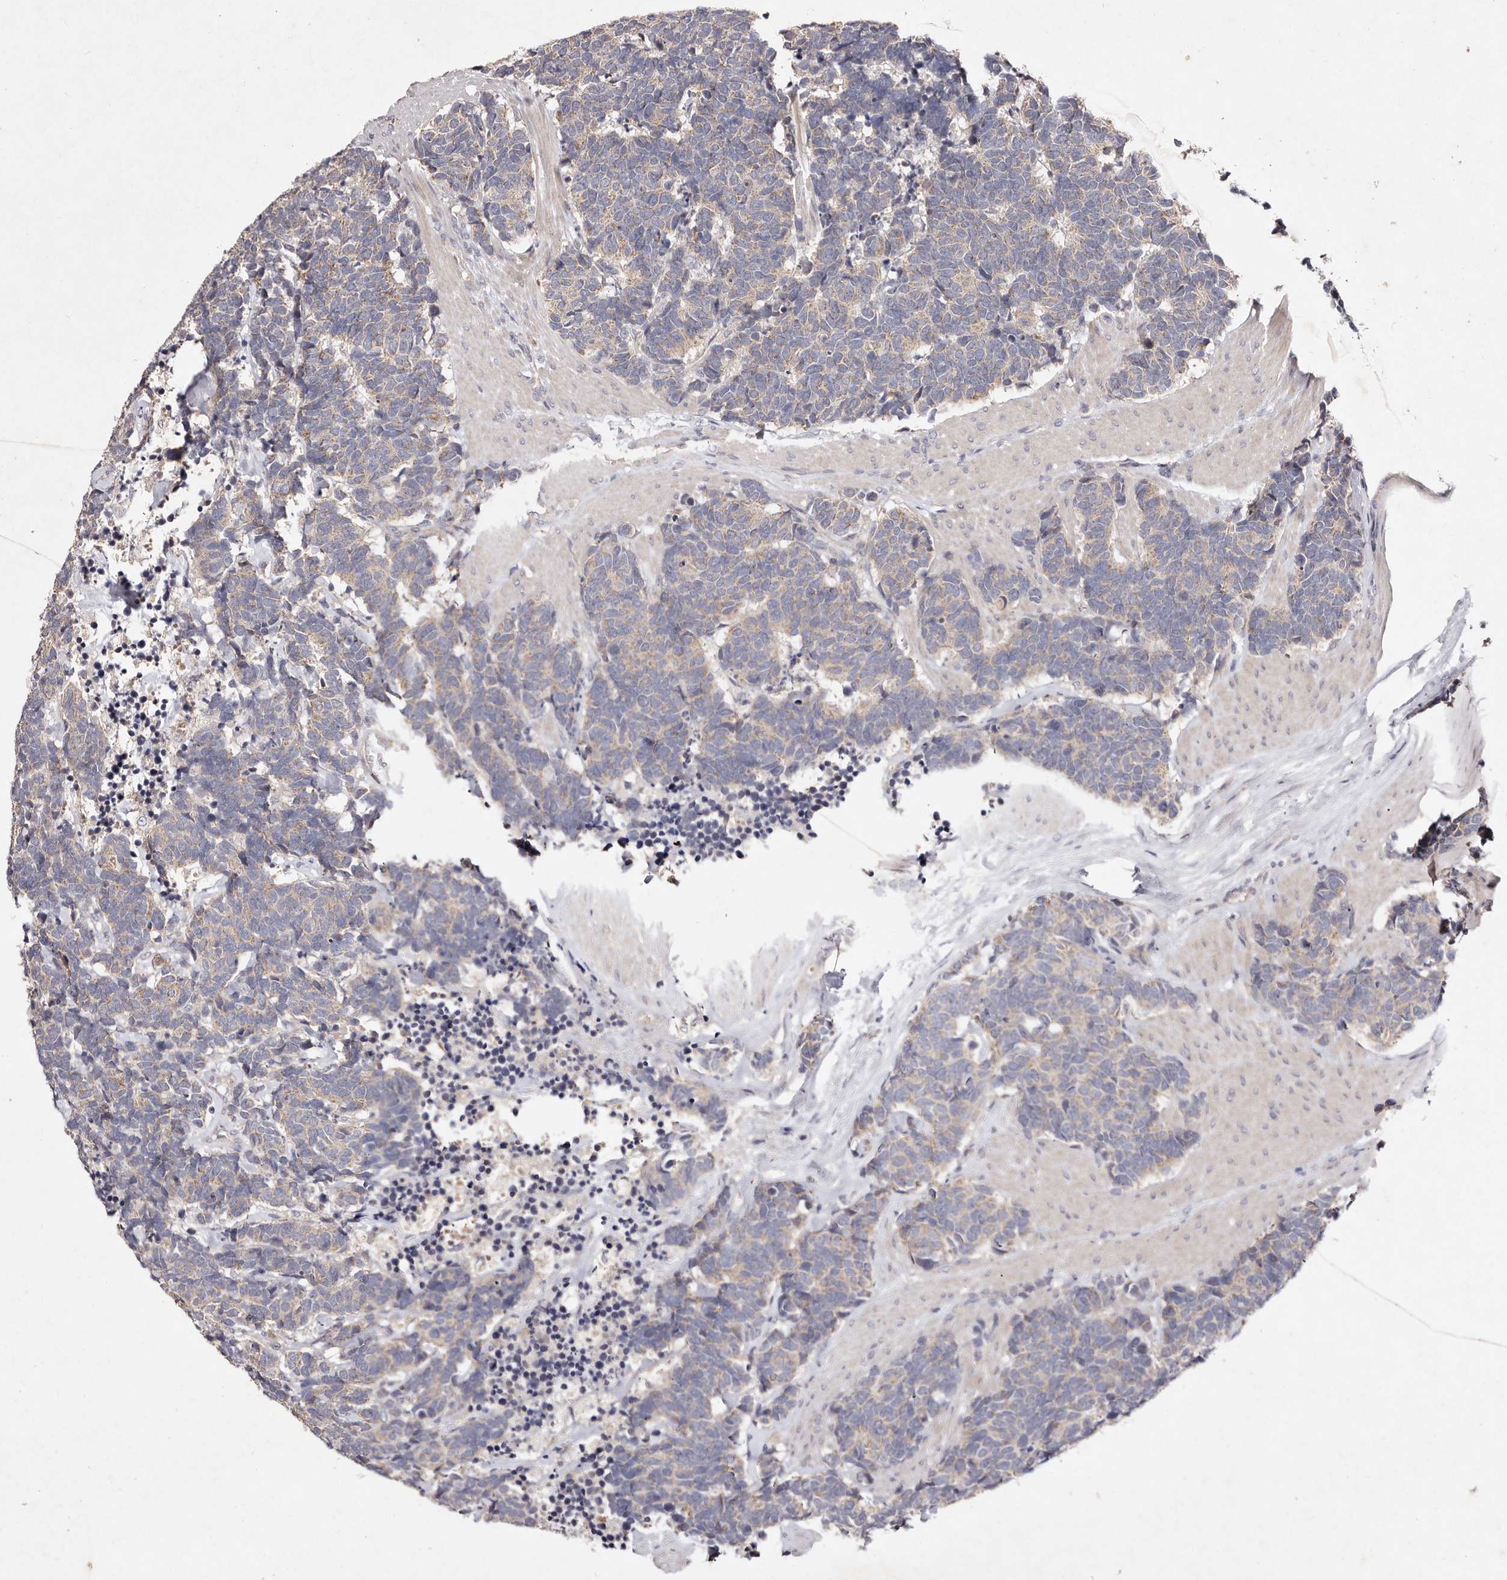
{"staining": {"intensity": "weak", "quantity": "25%-75%", "location": "cytoplasmic/membranous"}, "tissue": "carcinoid", "cell_type": "Tumor cells", "image_type": "cancer", "snomed": [{"axis": "morphology", "description": "Carcinoma, NOS"}, {"axis": "morphology", "description": "Carcinoid, malignant, NOS"}, {"axis": "topography", "description": "Urinary bladder"}], "caption": "A low amount of weak cytoplasmic/membranous expression is appreciated in approximately 25%-75% of tumor cells in carcinoid tissue.", "gene": "TSC2", "patient": {"sex": "male", "age": 57}}